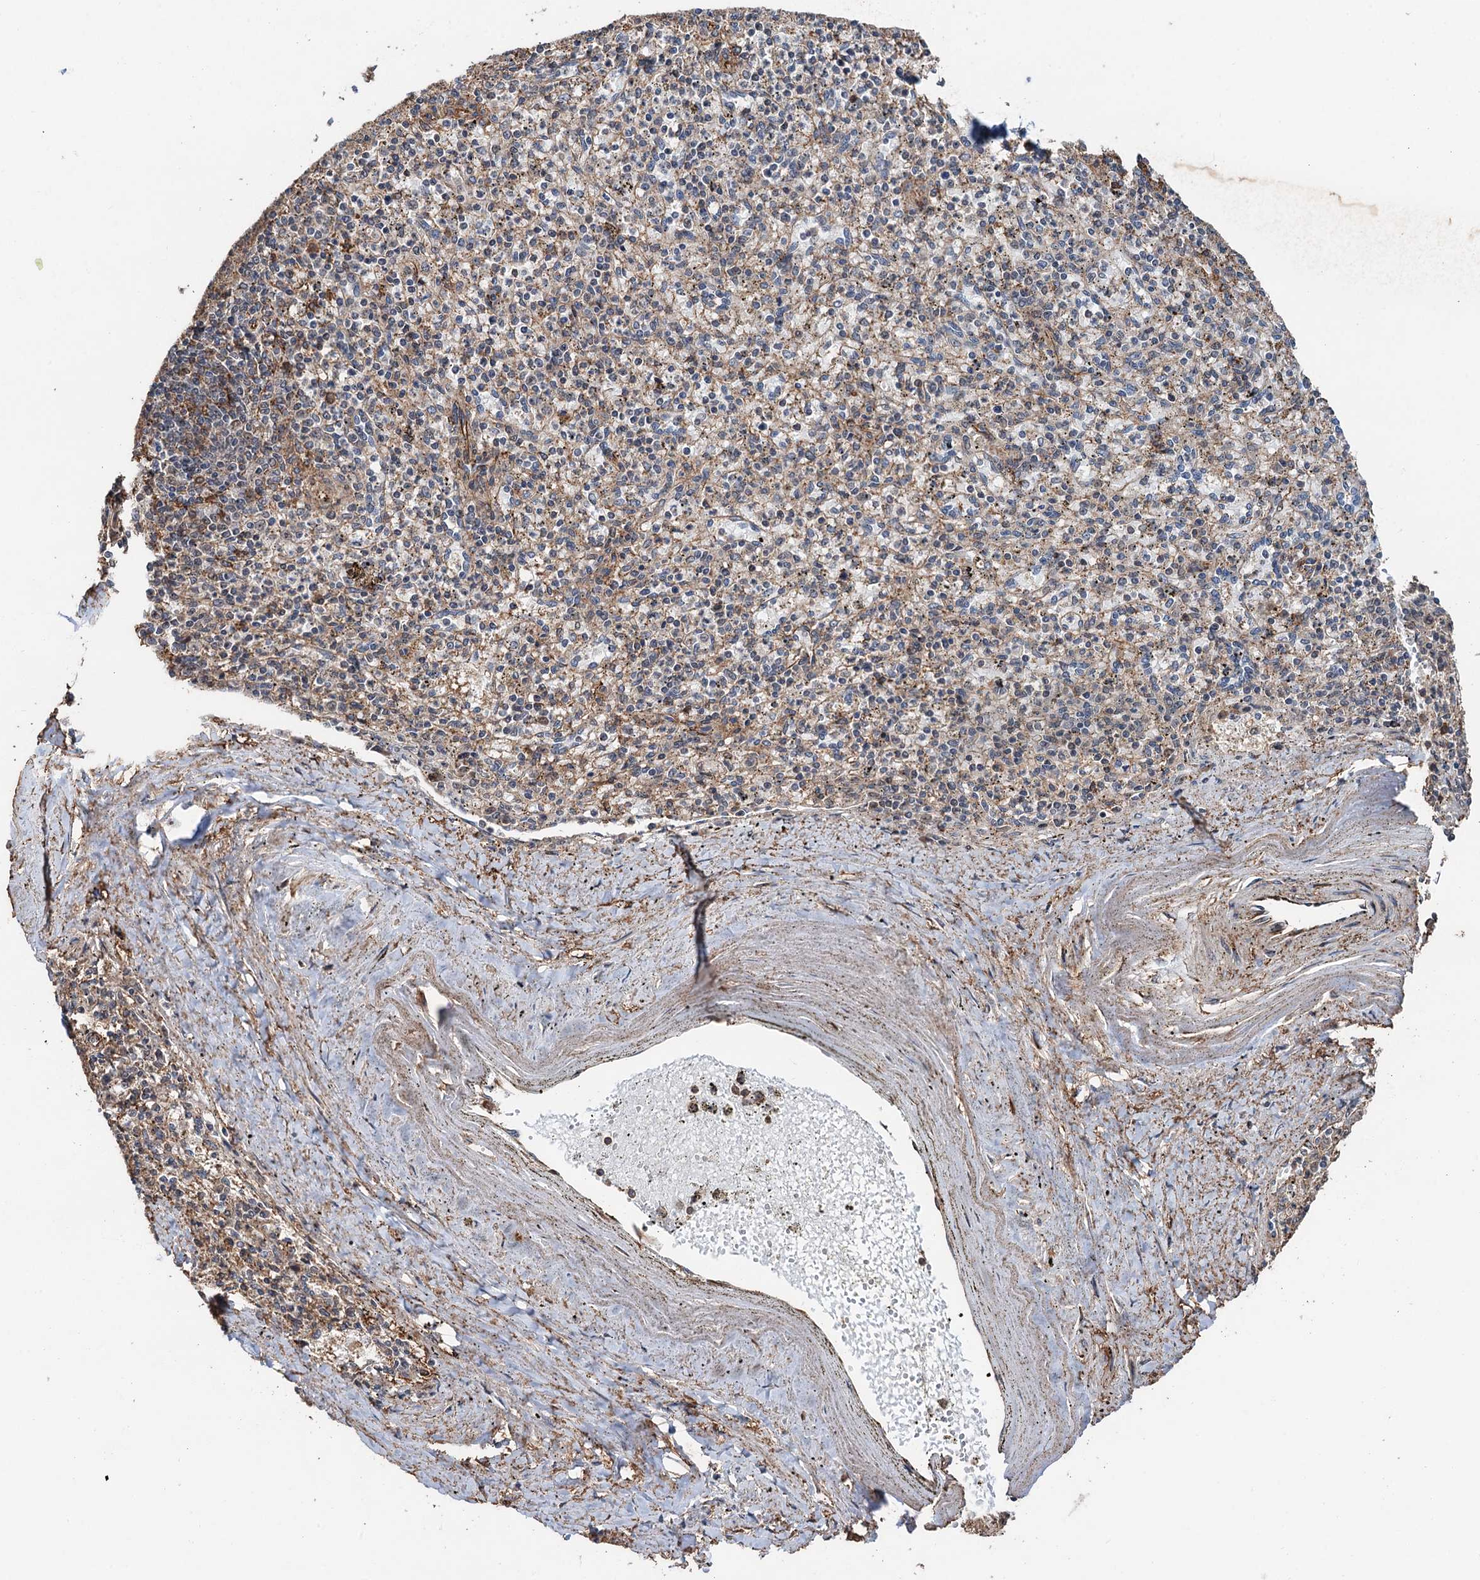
{"staining": {"intensity": "negative", "quantity": "none", "location": "none"}, "tissue": "spleen", "cell_type": "Cells in red pulp", "image_type": "normal", "snomed": [{"axis": "morphology", "description": "Normal tissue, NOS"}, {"axis": "topography", "description": "Spleen"}], "caption": "Immunohistochemistry micrograph of normal spleen: spleen stained with DAB reveals no significant protein expression in cells in red pulp. The staining is performed using DAB brown chromogen with nuclei counter-stained in using hematoxylin.", "gene": "TMA16", "patient": {"sex": "male", "age": 72}}